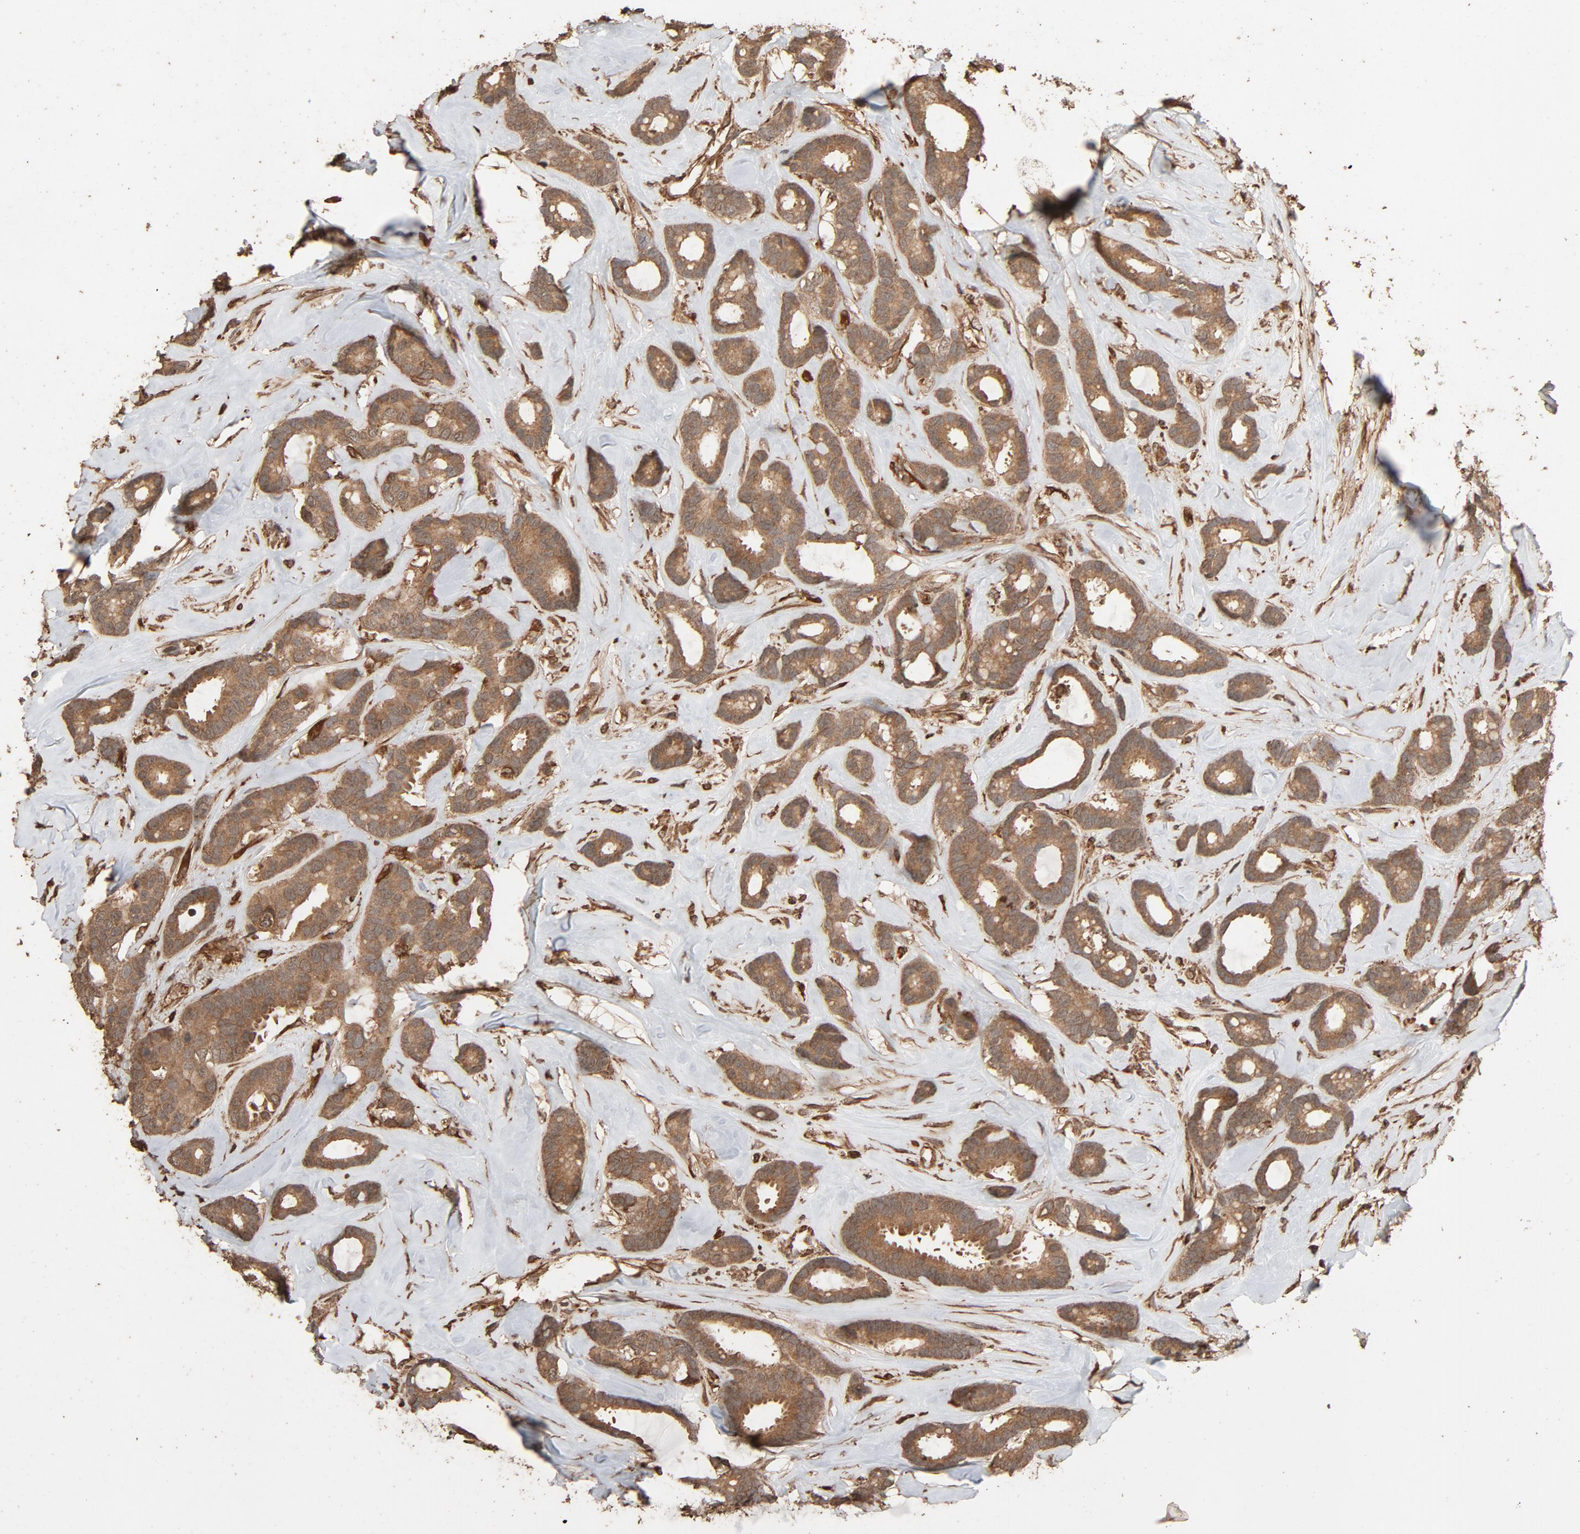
{"staining": {"intensity": "moderate", "quantity": ">75%", "location": "cytoplasmic/membranous"}, "tissue": "breast cancer", "cell_type": "Tumor cells", "image_type": "cancer", "snomed": [{"axis": "morphology", "description": "Duct carcinoma"}, {"axis": "topography", "description": "Breast"}], "caption": "Breast invasive ductal carcinoma tissue demonstrates moderate cytoplasmic/membranous staining in about >75% of tumor cells", "gene": "RPS6KA6", "patient": {"sex": "female", "age": 87}}